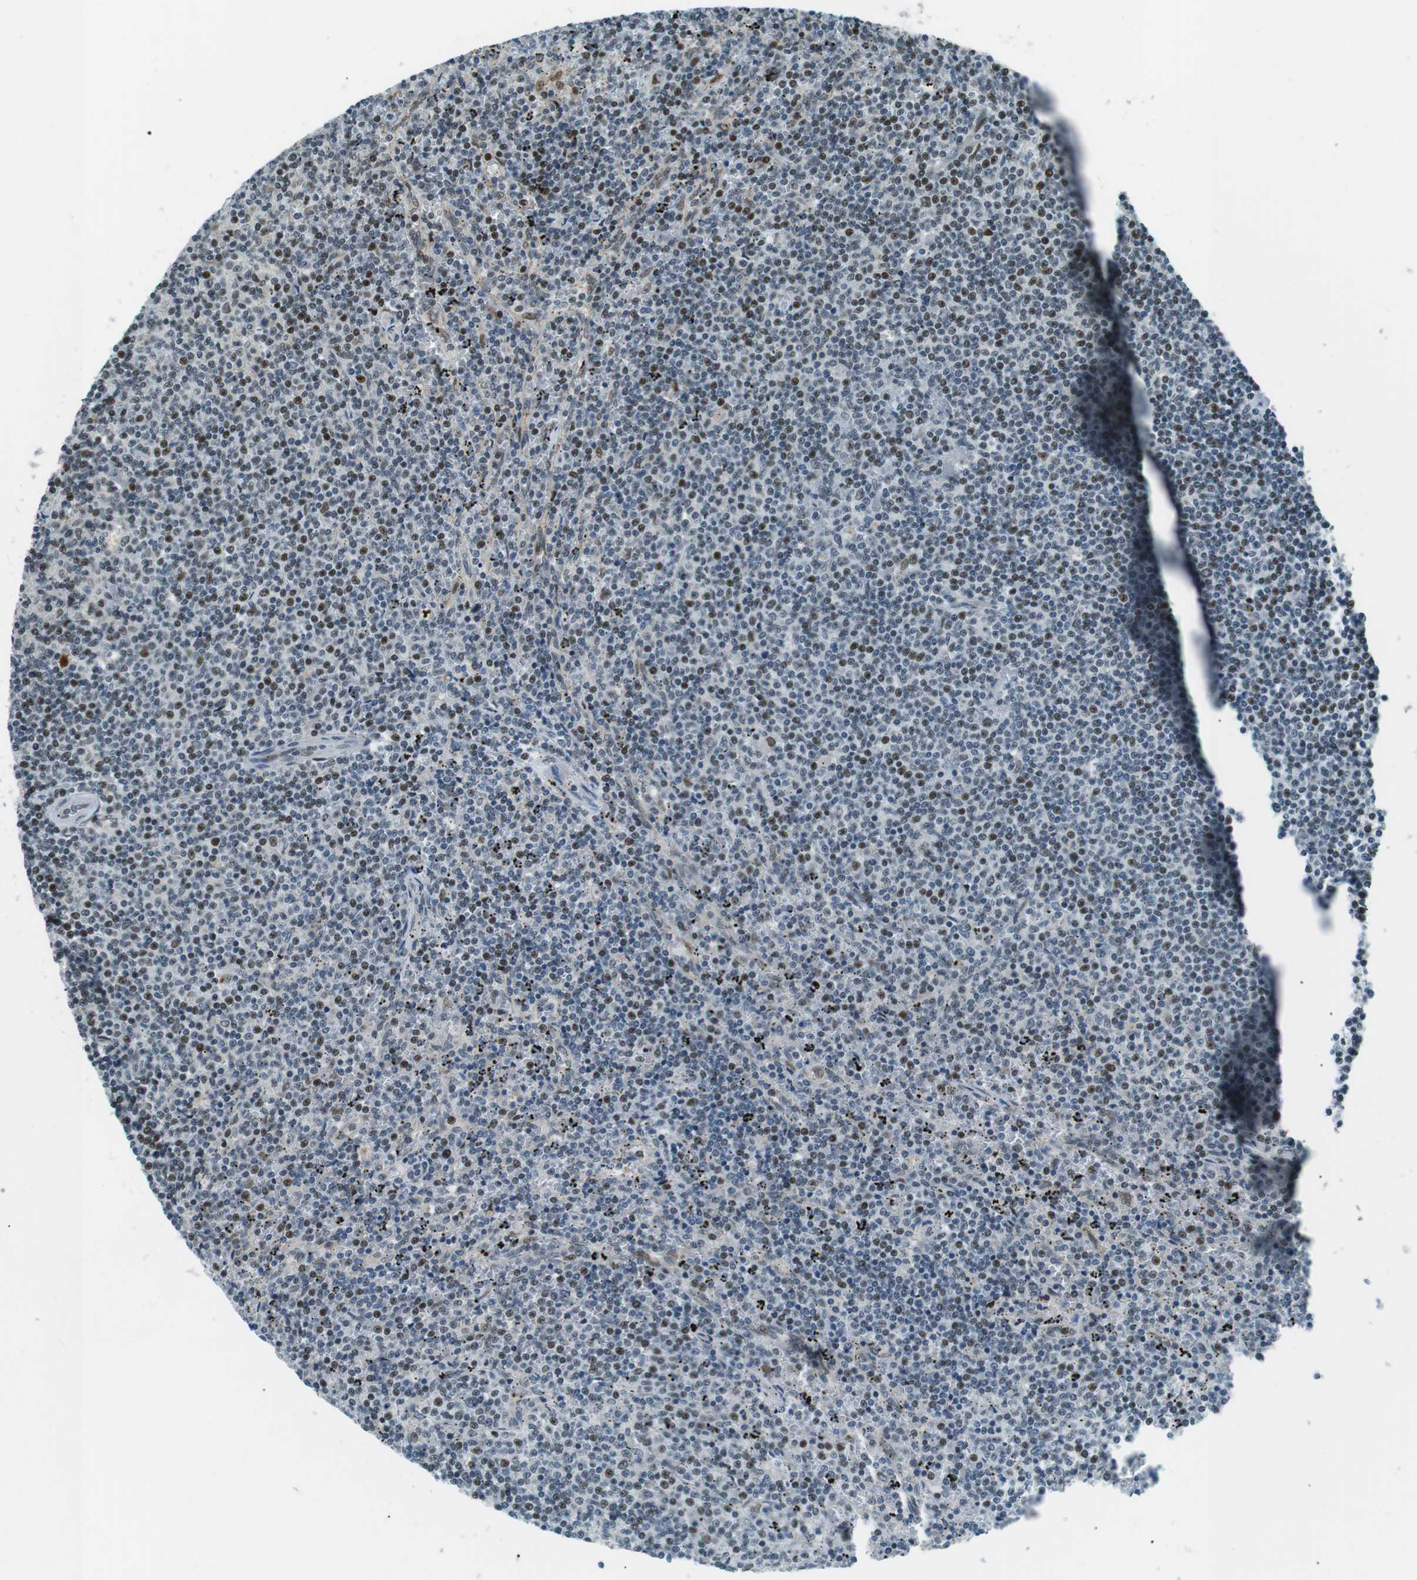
{"staining": {"intensity": "moderate", "quantity": "25%-75%", "location": "nuclear"}, "tissue": "lymphoma", "cell_type": "Tumor cells", "image_type": "cancer", "snomed": [{"axis": "morphology", "description": "Malignant lymphoma, non-Hodgkin's type, Low grade"}, {"axis": "topography", "description": "Spleen"}], "caption": "Low-grade malignant lymphoma, non-Hodgkin's type tissue reveals moderate nuclear expression in approximately 25%-75% of tumor cells Ihc stains the protein in brown and the nuclei are stained blue.", "gene": "PJA1", "patient": {"sex": "female", "age": 50}}